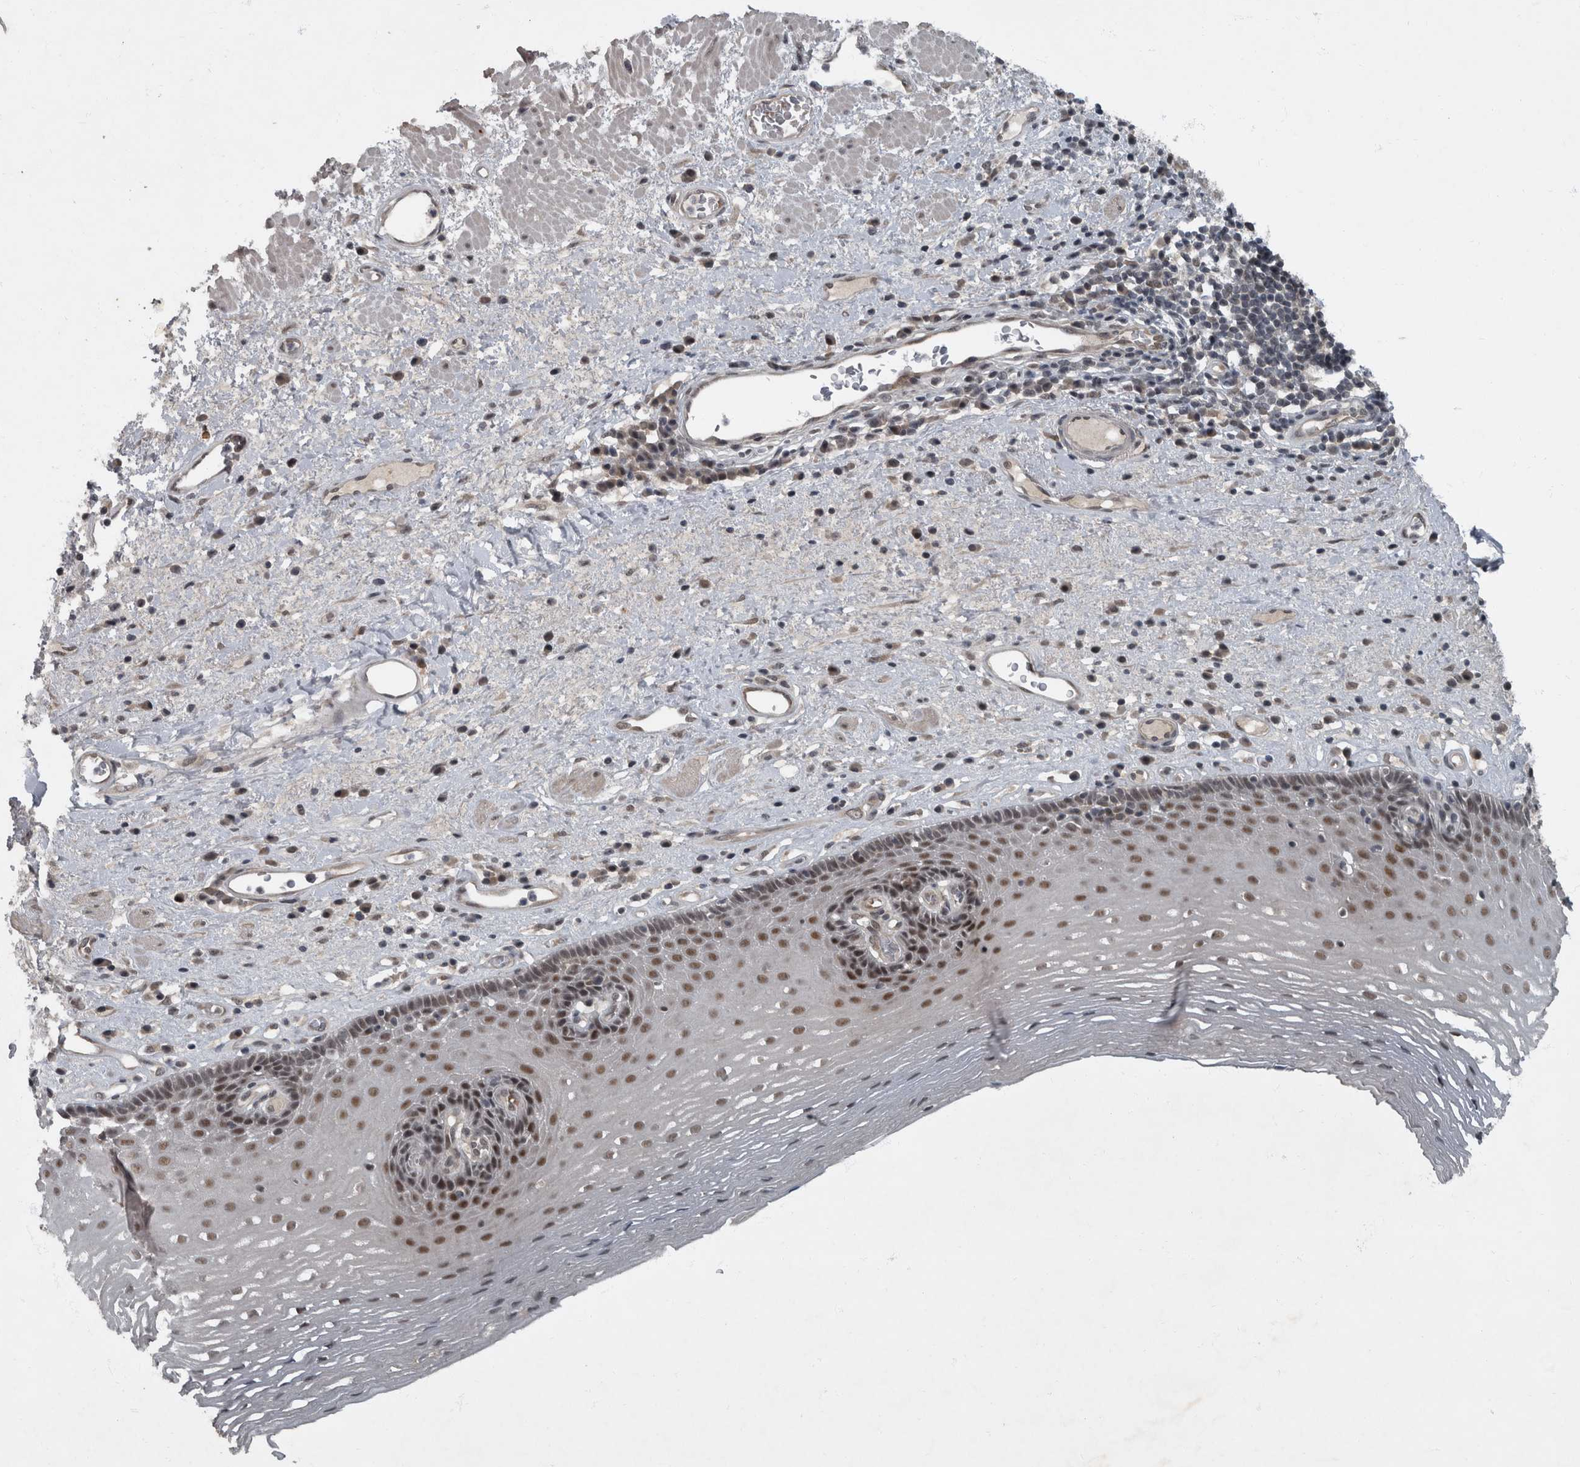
{"staining": {"intensity": "moderate", "quantity": ">75%", "location": "nuclear"}, "tissue": "esophagus", "cell_type": "Squamous epithelial cells", "image_type": "normal", "snomed": [{"axis": "morphology", "description": "Normal tissue, NOS"}, {"axis": "morphology", "description": "Adenocarcinoma, NOS"}, {"axis": "topography", "description": "Esophagus"}], "caption": "High-magnification brightfield microscopy of unremarkable esophagus stained with DAB (3,3'-diaminobenzidine) (brown) and counterstained with hematoxylin (blue). squamous epithelial cells exhibit moderate nuclear staining is seen in approximately>75% of cells. (DAB (3,3'-diaminobenzidine) IHC, brown staining for protein, blue staining for nuclei).", "gene": "WDR33", "patient": {"sex": "male", "age": 62}}